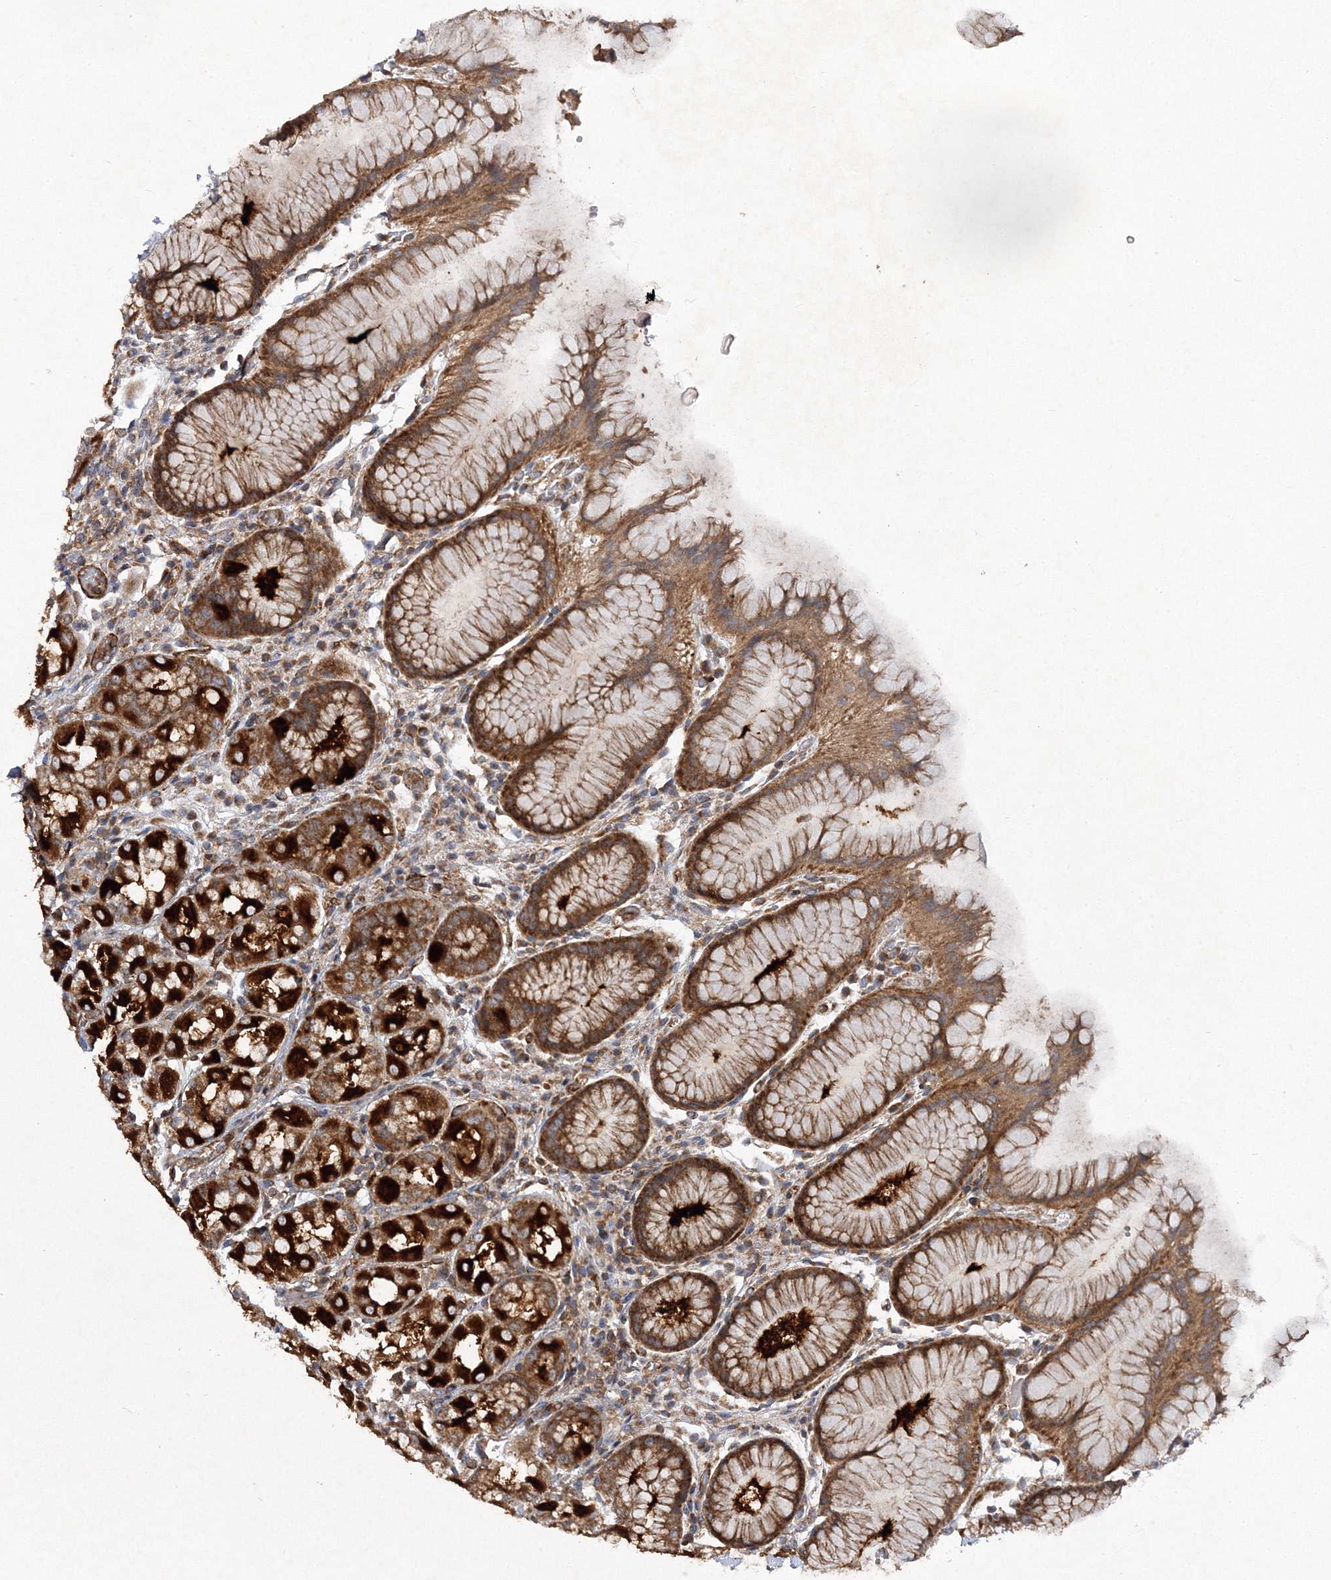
{"staining": {"intensity": "strong", "quantity": ">75%", "location": "cytoplasmic/membranous"}, "tissue": "stomach", "cell_type": "Glandular cells", "image_type": "normal", "snomed": [{"axis": "morphology", "description": "Normal tissue, NOS"}, {"axis": "topography", "description": "Stomach, lower"}], "caption": "About >75% of glandular cells in normal stomach reveal strong cytoplasmic/membranous protein positivity as visualized by brown immunohistochemical staining.", "gene": "DNAJC13", "patient": {"sex": "female", "age": 56}}